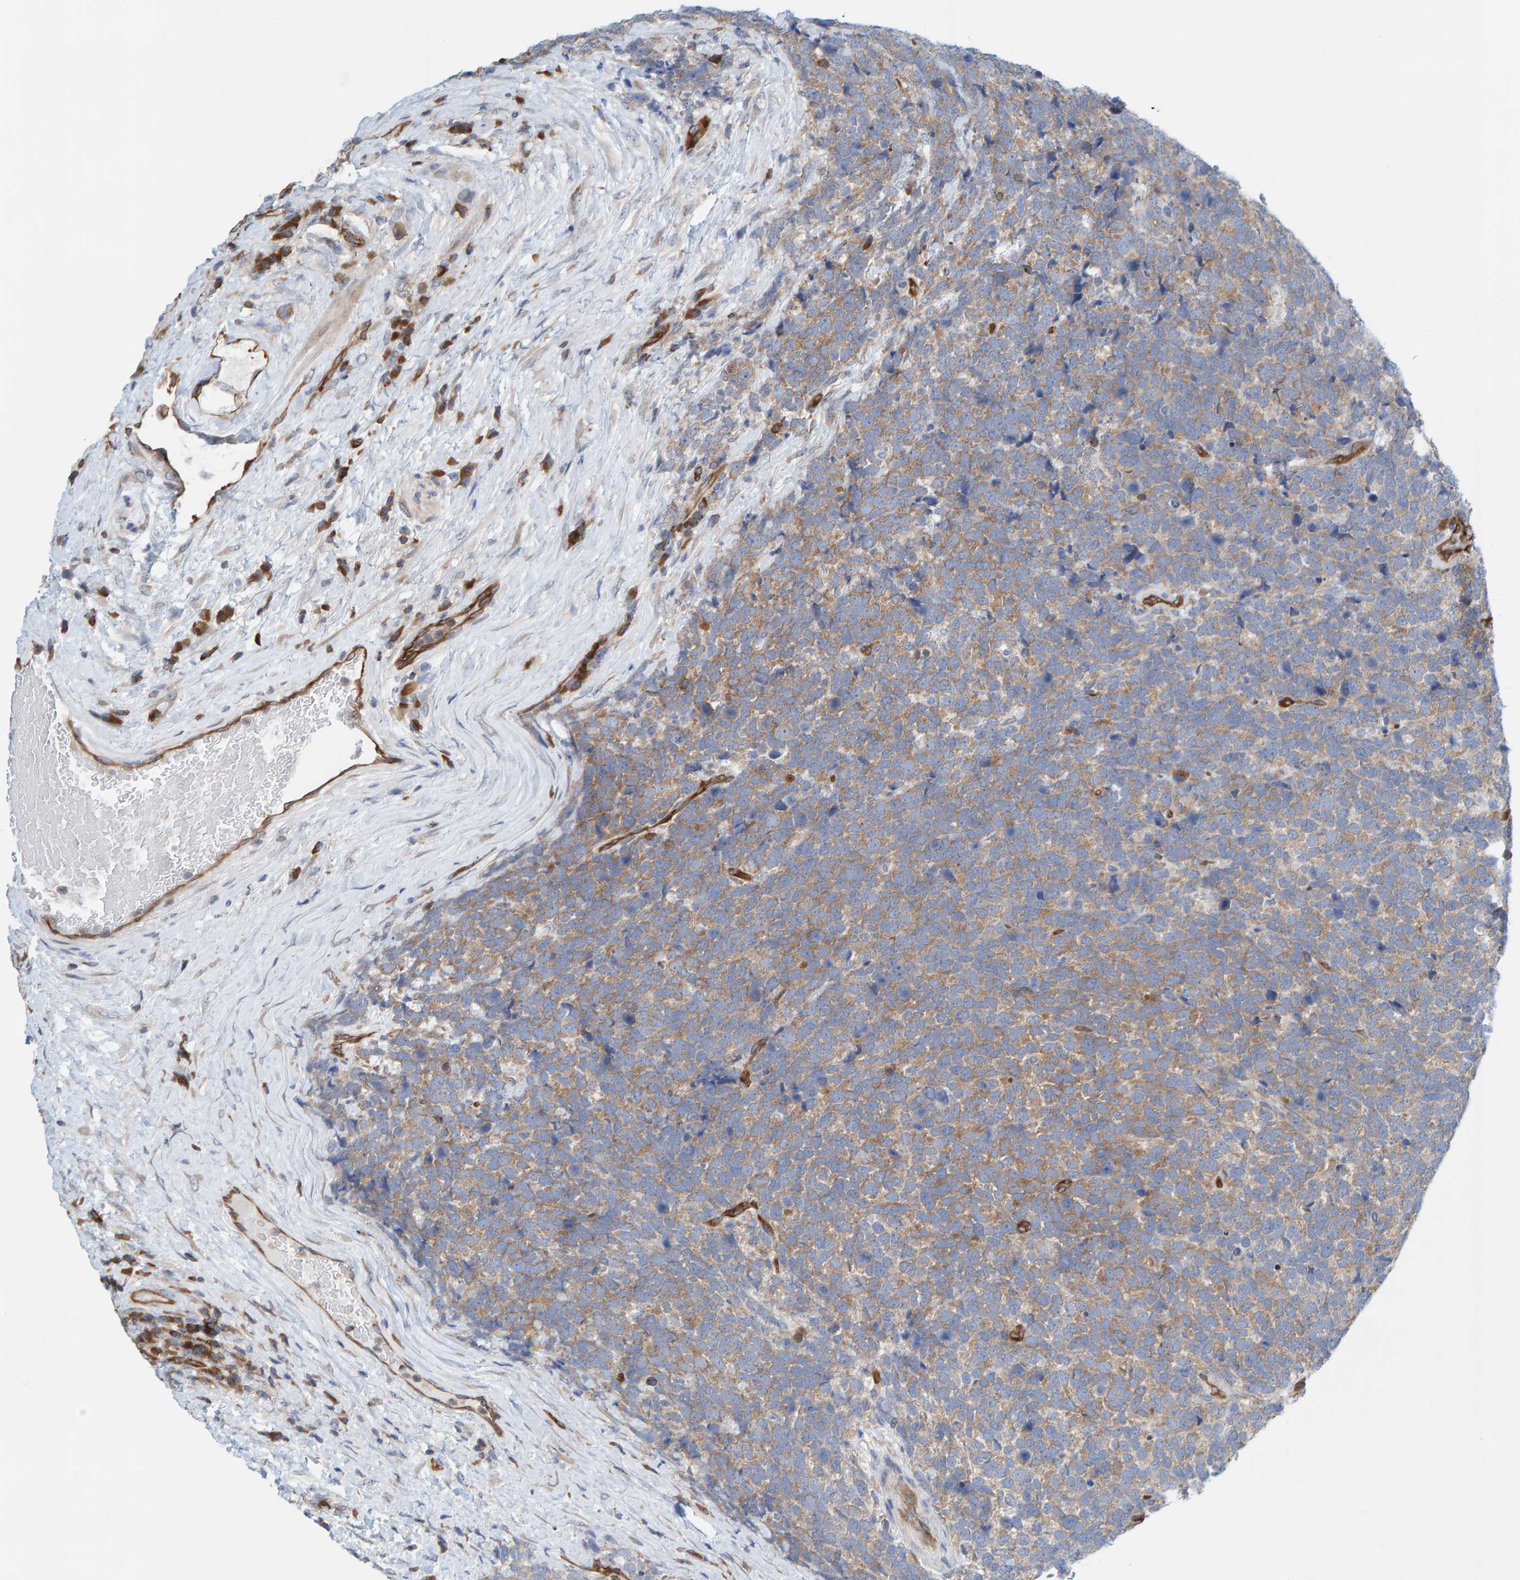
{"staining": {"intensity": "weak", "quantity": ">75%", "location": "cytoplasmic/membranous"}, "tissue": "urothelial cancer", "cell_type": "Tumor cells", "image_type": "cancer", "snomed": [{"axis": "morphology", "description": "Urothelial carcinoma, High grade"}, {"axis": "topography", "description": "Urinary bladder"}], "caption": "Immunohistochemical staining of urothelial cancer shows low levels of weak cytoplasmic/membranous protein positivity in about >75% of tumor cells. (DAB IHC, brown staining for protein, blue staining for nuclei).", "gene": "PRKD2", "patient": {"sex": "female", "age": 82}}